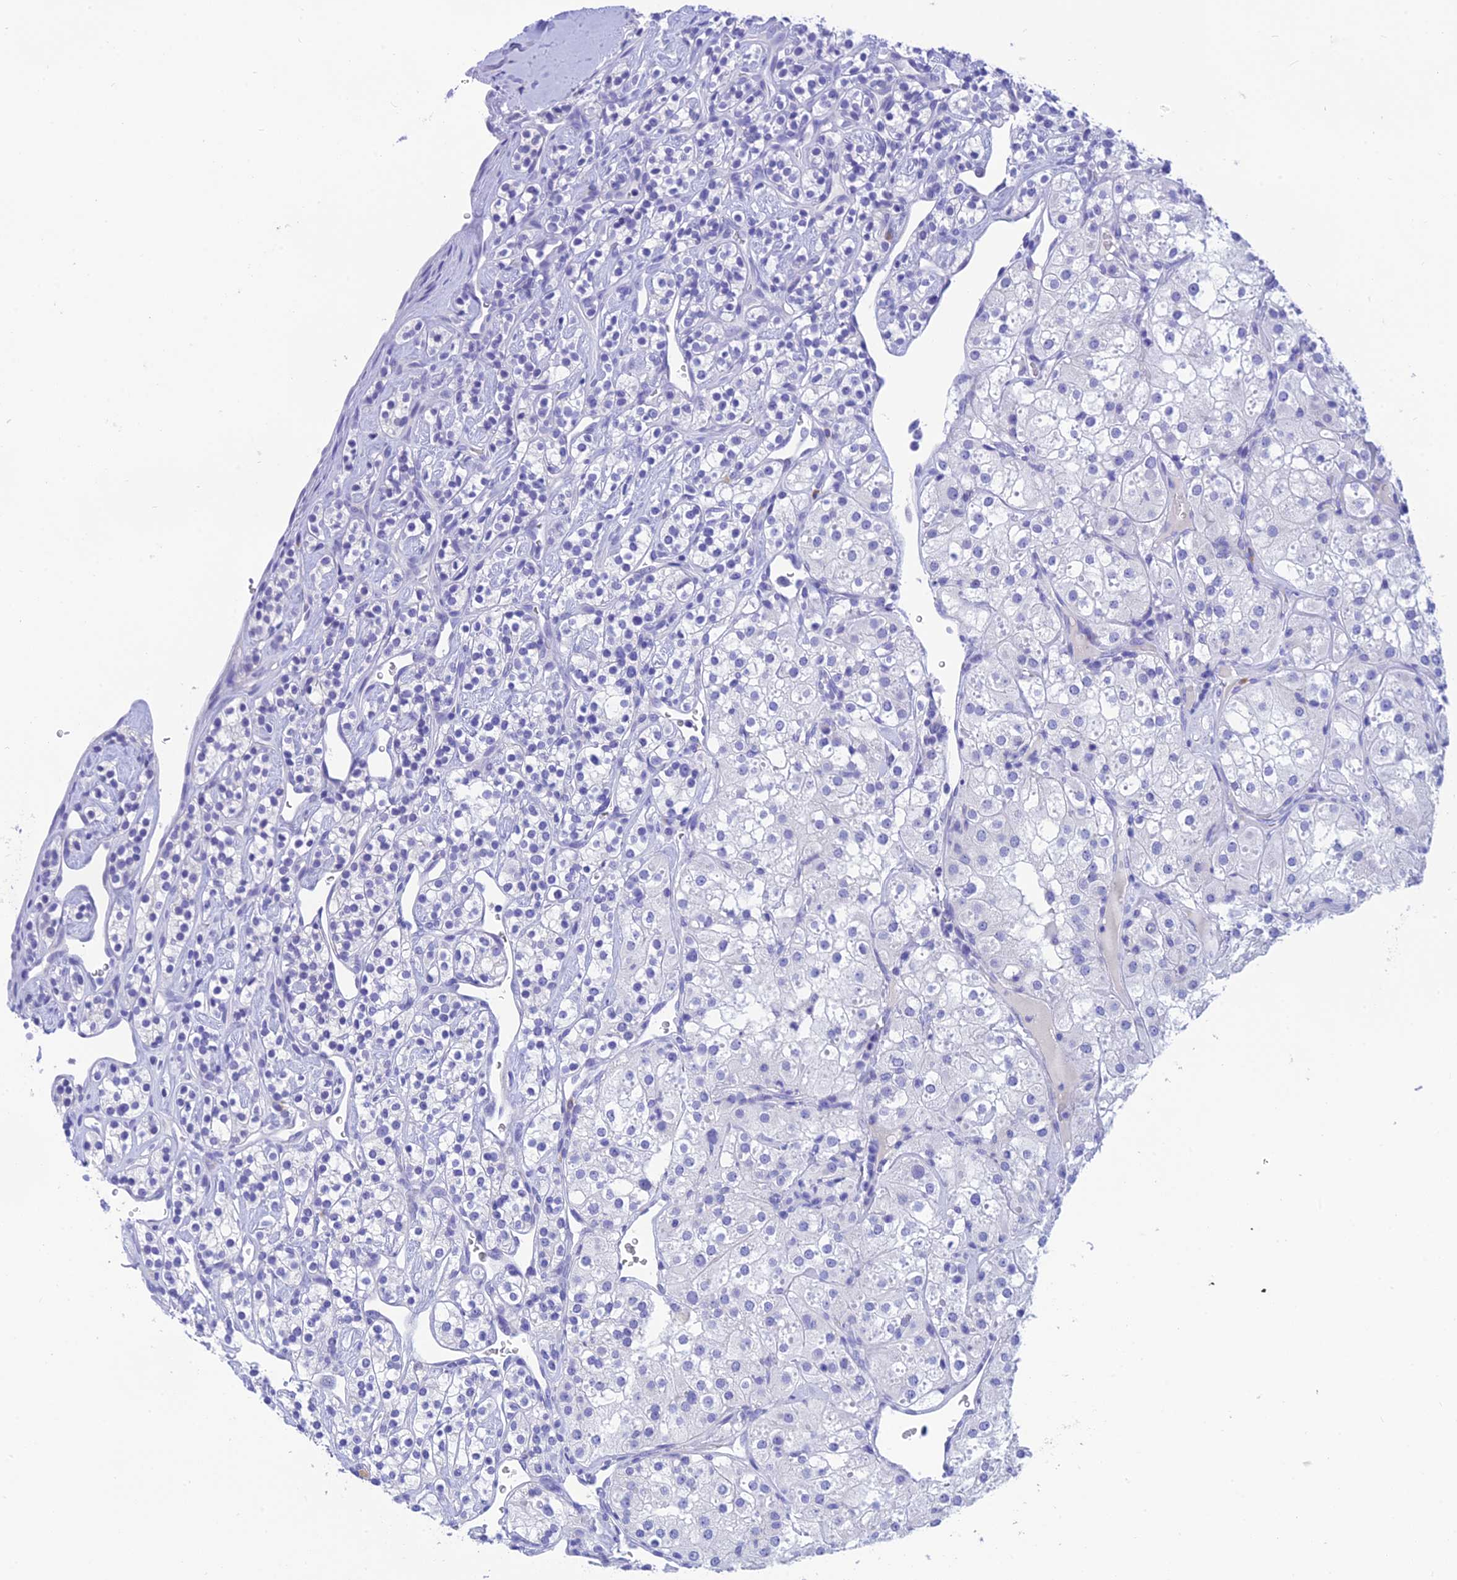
{"staining": {"intensity": "negative", "quantity": "none", "location": "none"}, "tissue": "renal cancer", "cell_type": "Tumor cells", "image_type": "cancer", "snomed": [{"axis": "morphology", "description": "Adenocarcinoma, NOS"}, {"axis": "topography", "description": "Kidney"}], "caption": "DAB (3,3'-diaminobenzidine) immunohistochemical staining of human renal cancer demonstrates no significant staining in tumor cells.", "gene": "KDELR3", "patient": {"sex": "male", "age": 77}}